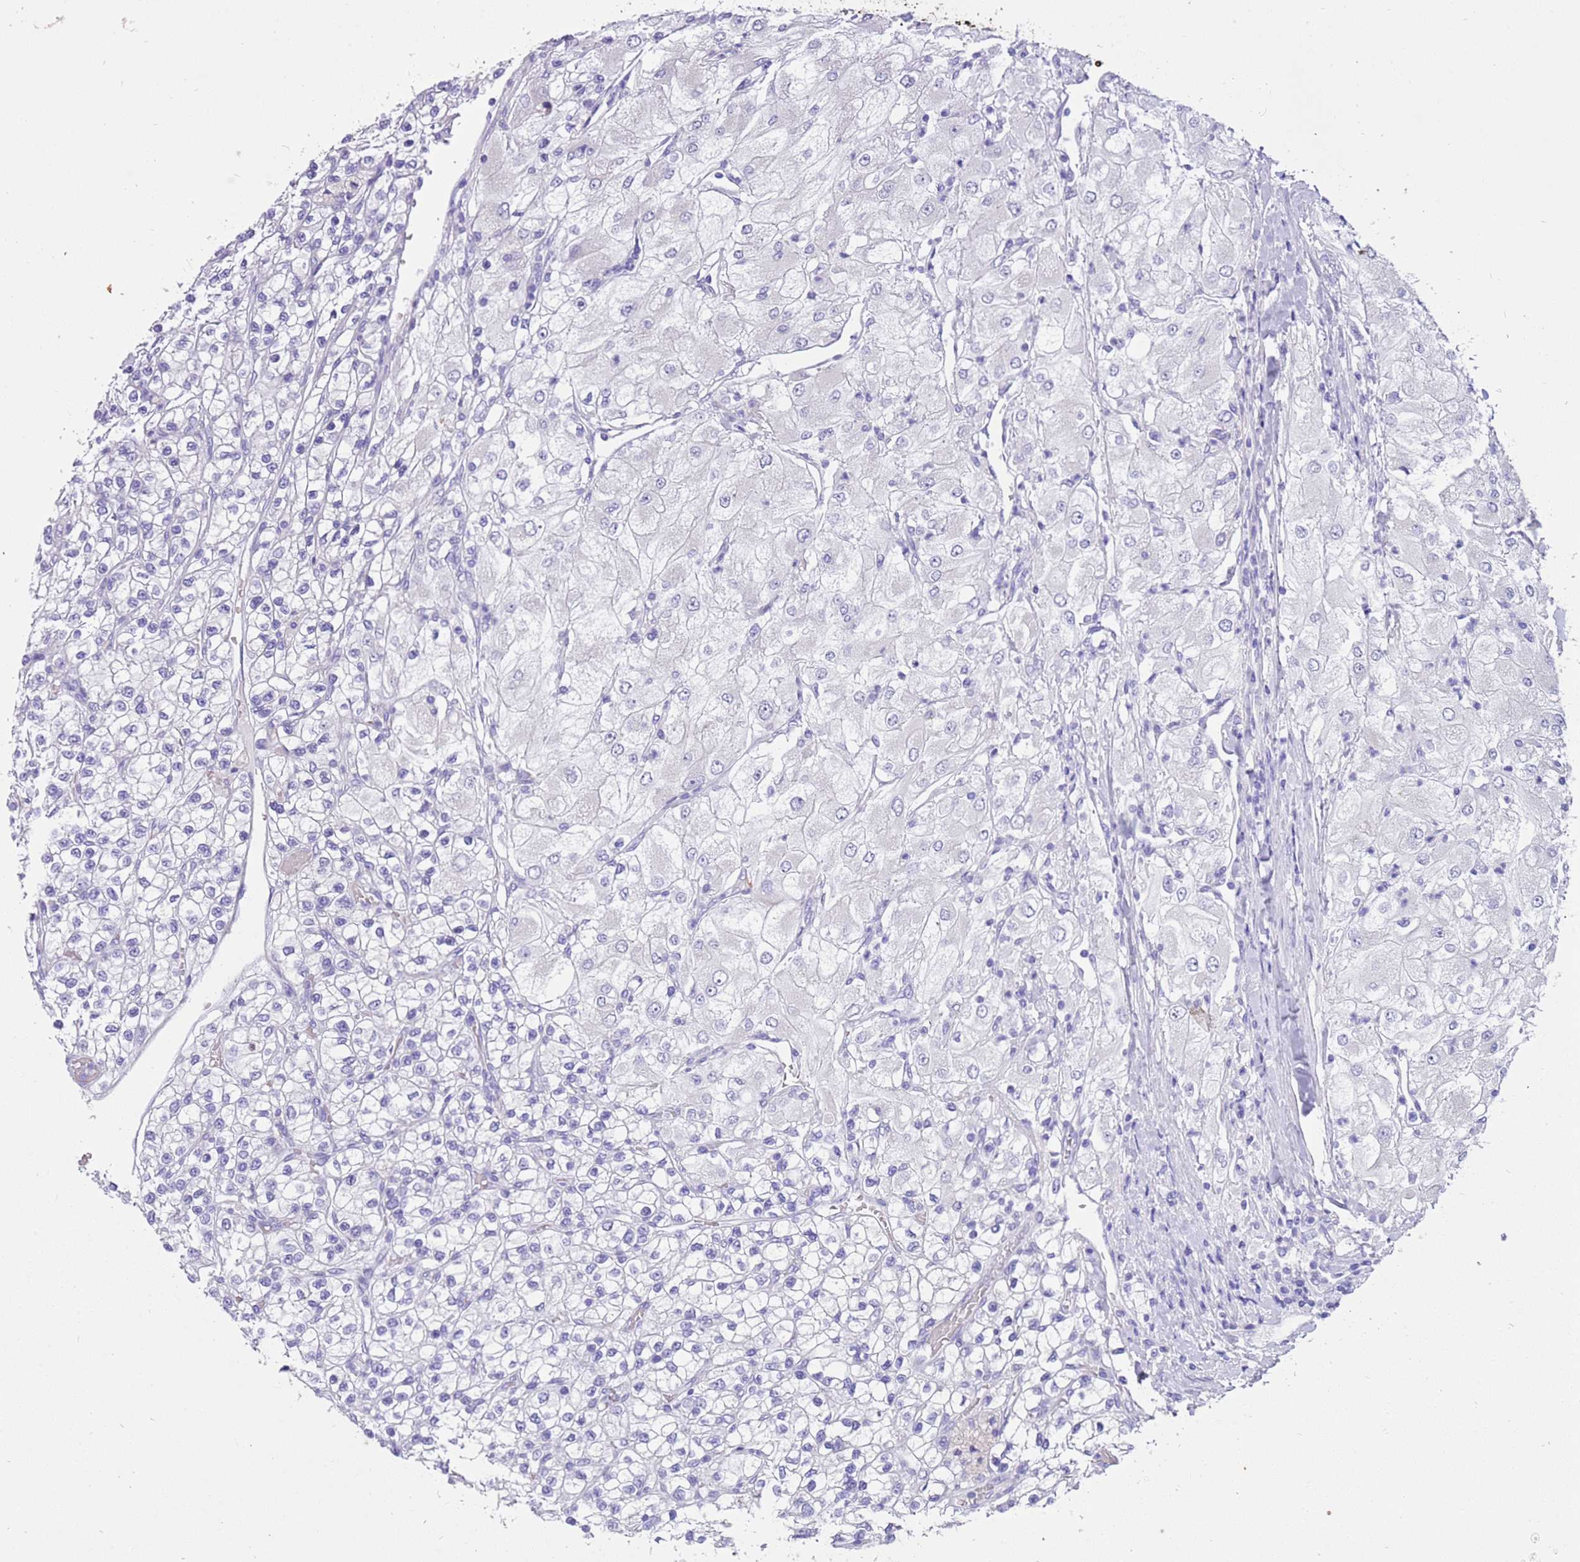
{"staining": {"intensity": "negative", "quantity": "none", "location": "none"}, "tissue": "renal cancer", "cell_type": "Tumor cells", "image_type": "cancer", "snomed": [{"axis": "morphology", "description": "Adenocarcinoma, NOS"}, {"axis": "topography", "description": "Kidney"}], "caption": "A micrograph of human adenocarcinoma (renal) is negative for staining in tumor cells. (DAB IHC visualized using brightfield microscopy, high magnification).", "gene": "R3HDM4", "patient": {"sex": "male", "age": 80}}